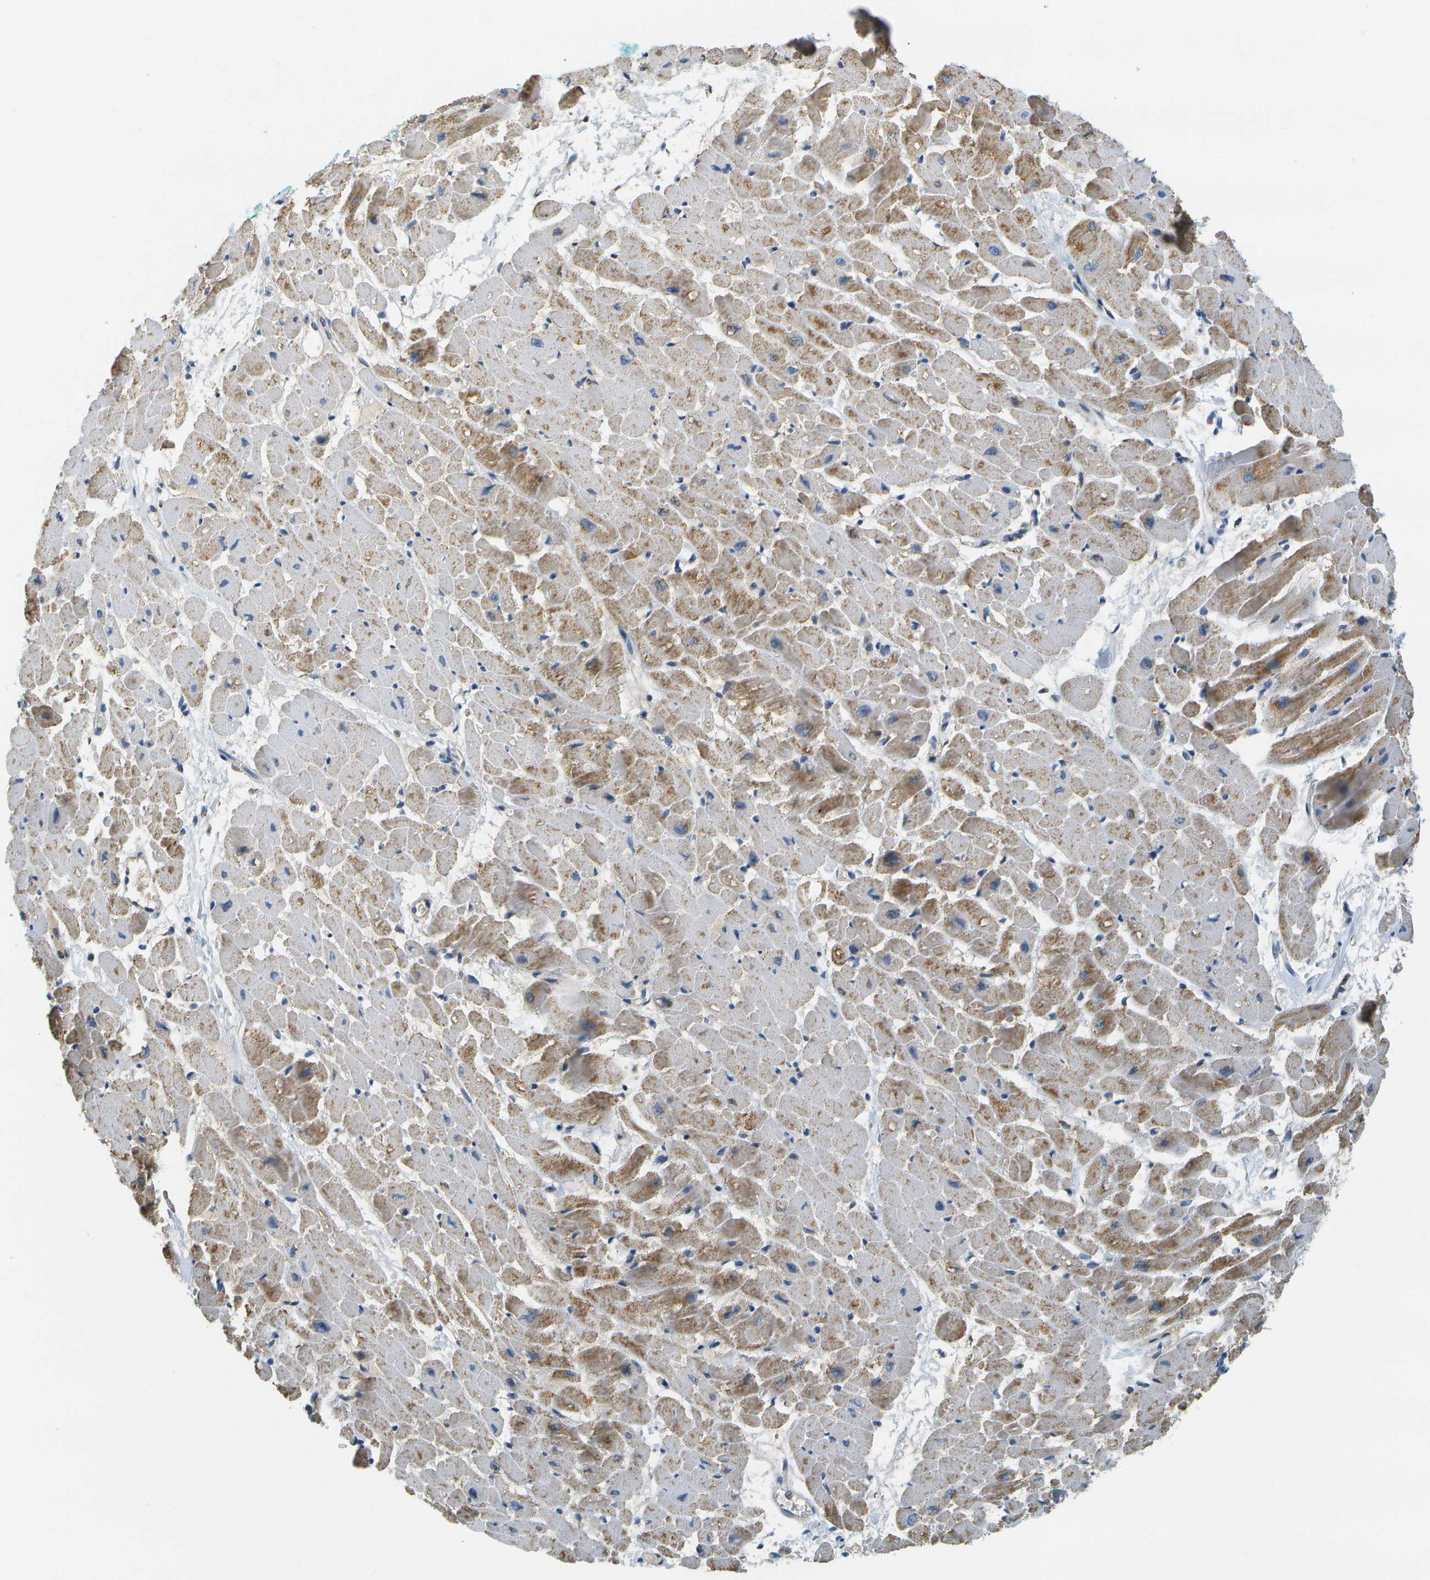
{"staining": {"intensity": "moderate", "quantity": ">75%", "location": "cytoplasmic/membranous"}, "tissue": "heart muscle", "cell_type": "Cardiomyocytes", "image_type": "normal", "snomed": [{"axis": "morphology", "description": "Normal tissue, NOS"}, {"axis": "topography", "description": "Heart"}], "caption": "DAB immunohistochemical staining of unremarkable heart muscle displays moderate cytoplasmic/membranous protein expression in about >75% of cardiomyocytes.", "gene": "HLCS", "patient": {"sex": "male", "age": 45}}